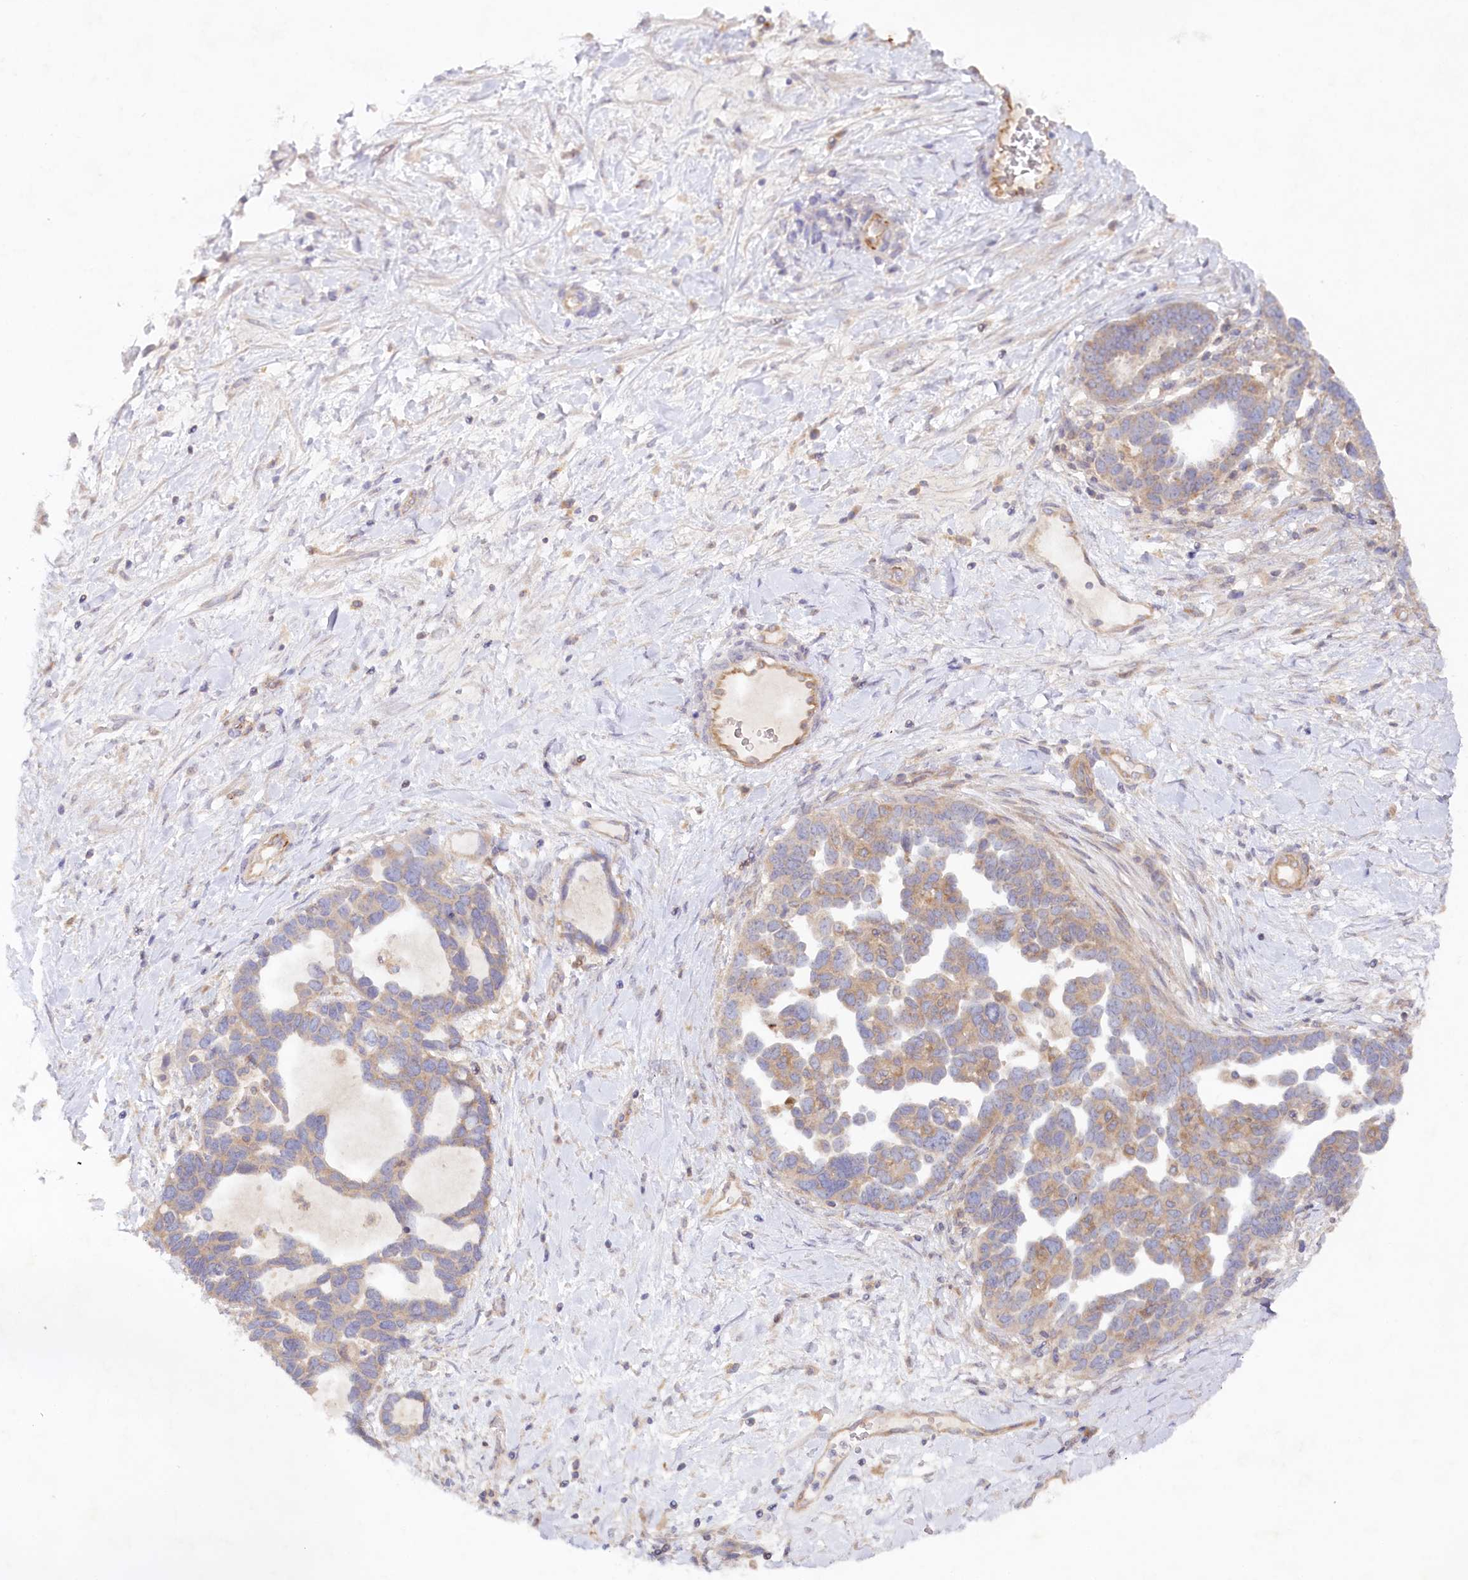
{"staining": {"intensity": "weak", "quantity": "25%-75%", "location": "cytoplasmic/membranous"}, "tissue": "ovarian cancer", "cell_type": "Tumor cells", "image_type": "cancer", "snomed": [{"axis": "morphology", "description": "Cystadenocarcinoma, serous, NOS"}, {"axis": "topography", "description": "Ovary"}], "caption": "A micrograph of human ovarian cancer stained for a protein exhibits weak cytoplasmic/membranous brown staining in tumor cells.", "gene": "TNIP1", "patient": {"sex": "female", "age": 54}}